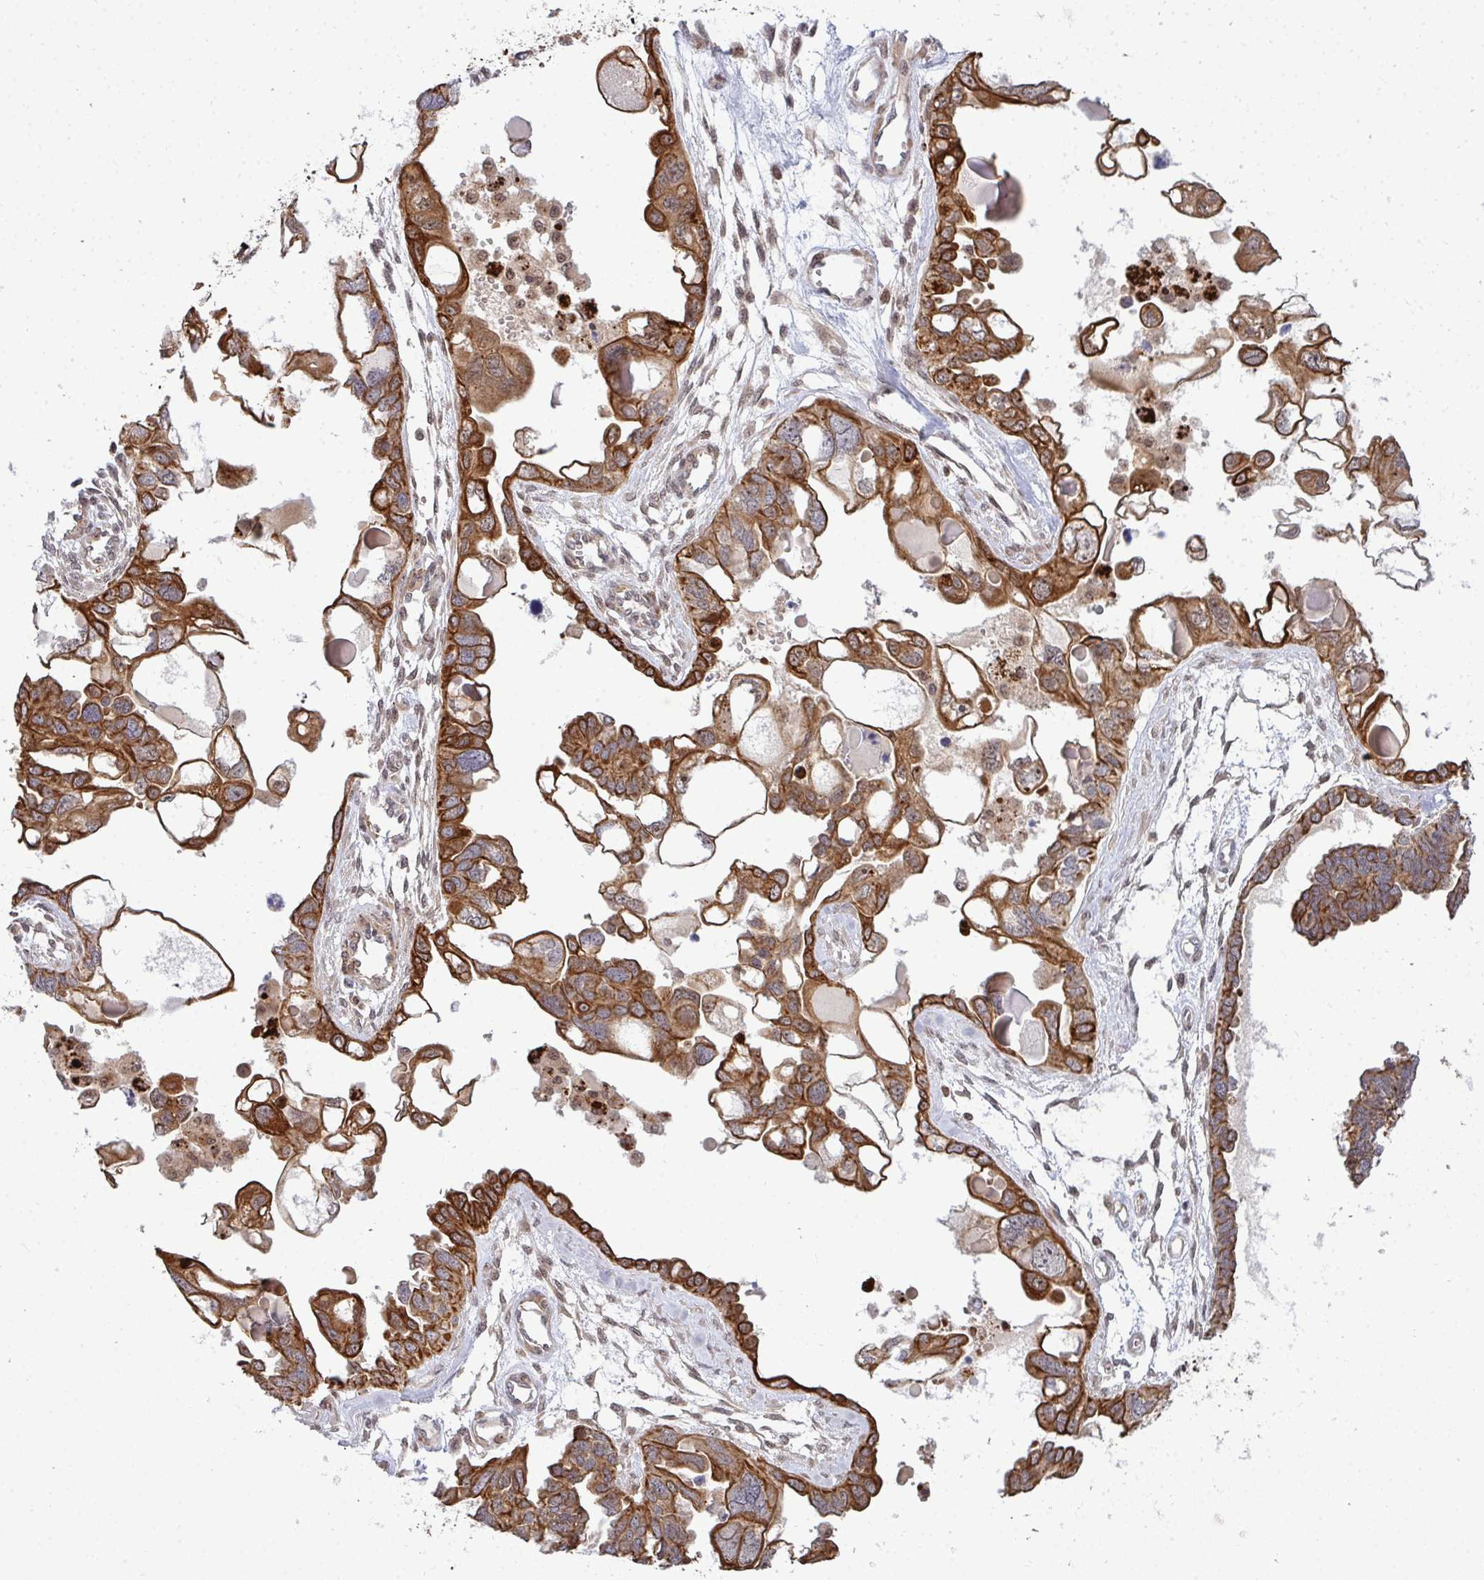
{"staining": {"intensity": "strong", "quantity": ">75%", "location": "cytoplasmic/membranous"}, "tissue": "ovarian cancer", "cell_type": "Tumor cells", "image_type": "cancer", "snomed": [{"axis": "morphology", "description": "Cystadenocarcinoma, serous, NOS"}, {"axis": "topography", "description": "Ovary"}], "caption": "Tumor cells display high levels of strong cytoplasmic/membranous staining in approximately >75% of cells in human ovarian cancer (serous cystadenocarcinoma).", "gene": "TRIM44", "patient": {"sex": "female", "age": 51}}